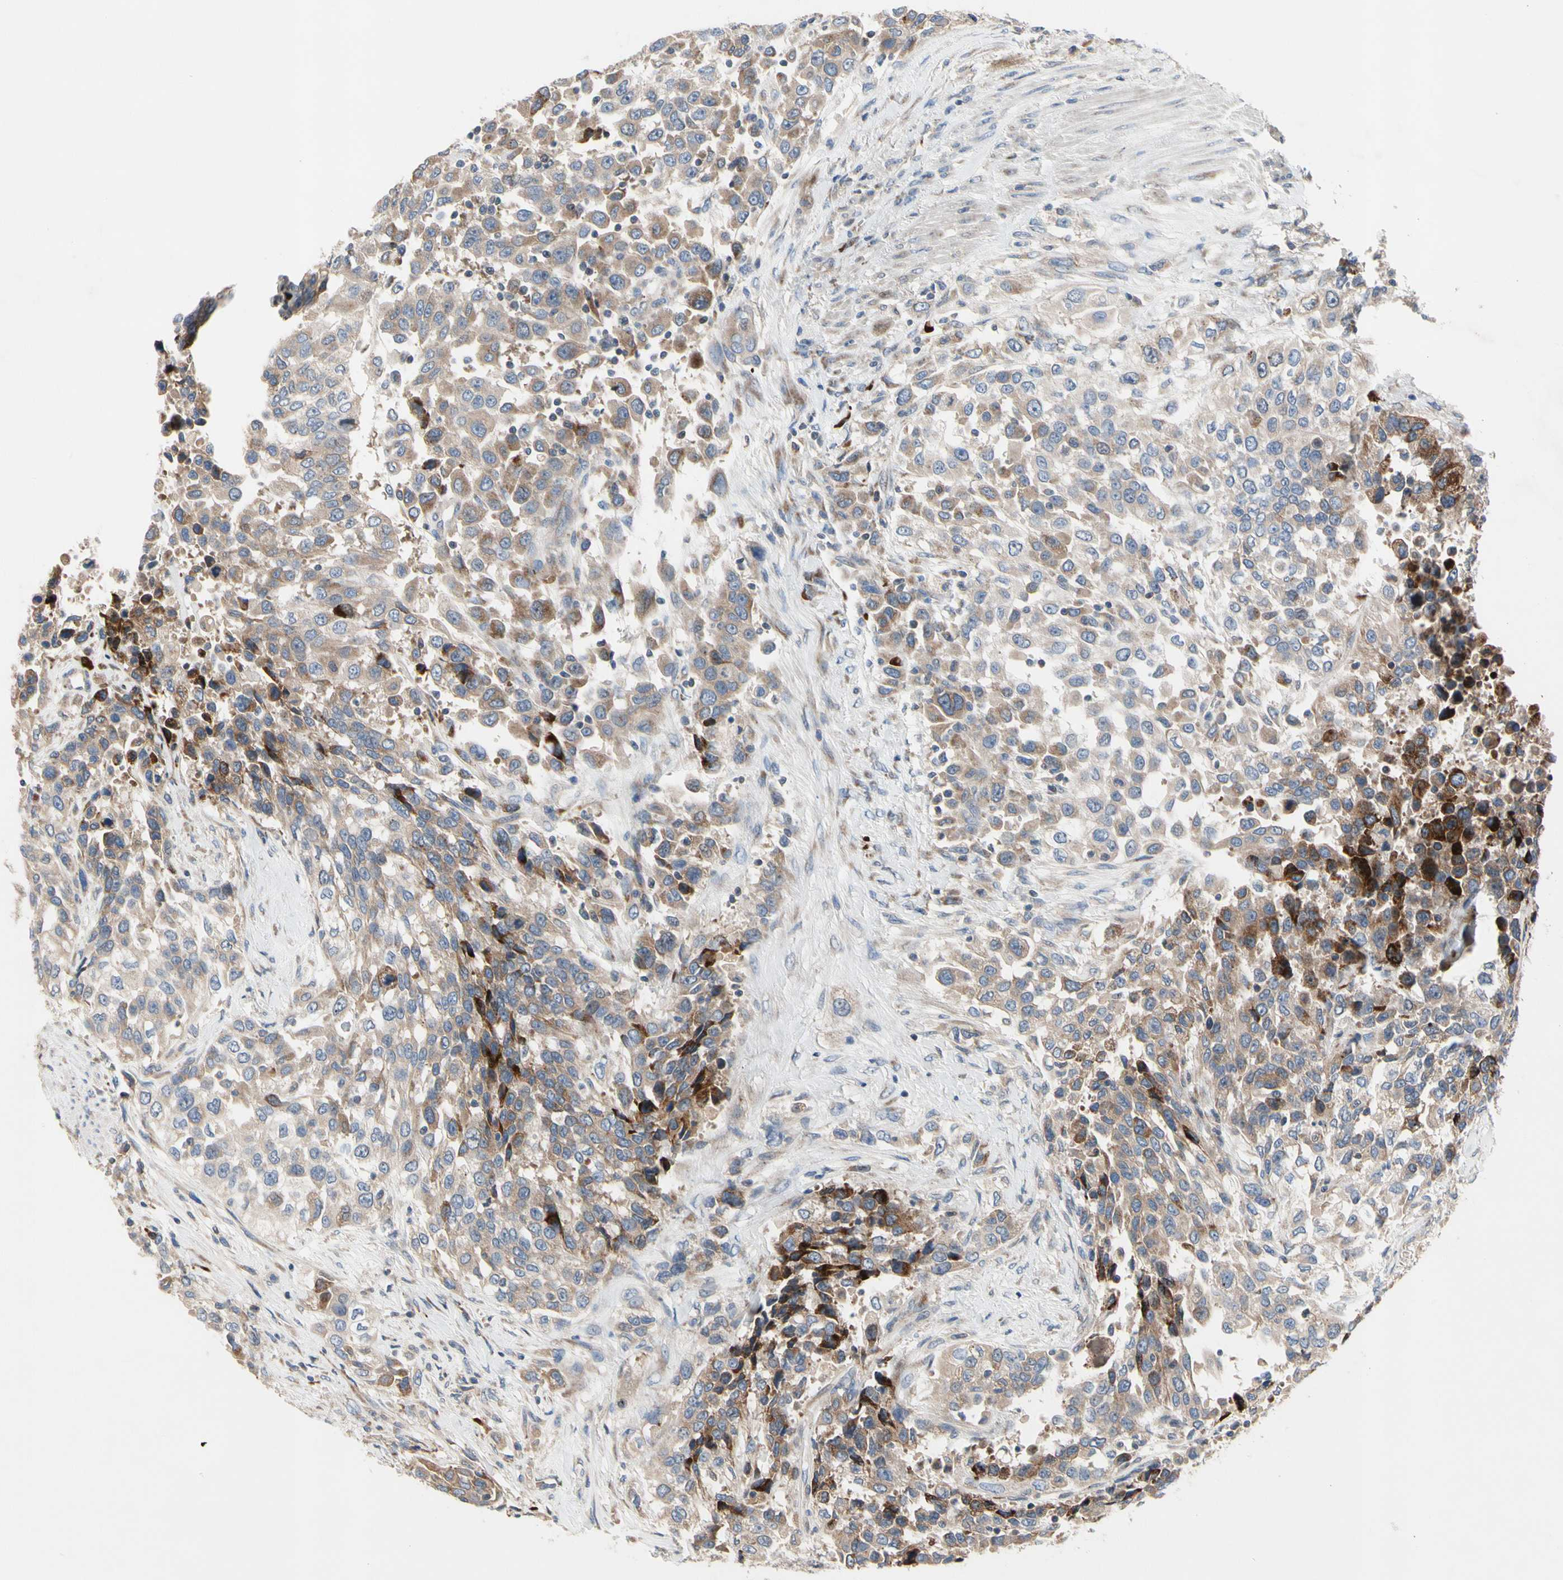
{"staining": {"intensity": "weak", "quantity": ">75%", "location": "cytoplasmic/membranous,nuclear"}, "tissue": "urothelial cancer", "cell_type": "Tumor cells", "image_type": "cancer", "snomed": [{"axis": "morphology", "description": "Urothelial carcinoma, High grade"}, {"axis": "topography", "description": "Urinary bladder"}], "caption": "Immunohistochemistry micrograph of human high-grade urothelial carcinoma stained for a protein (brown), which exhibits low levels of weak cytoplasmic/membranous and nuclear positivity in approximately >75% of tumor cells.", "gene": "MMEL1", "patient": {"sex": "female", "age": 80}}